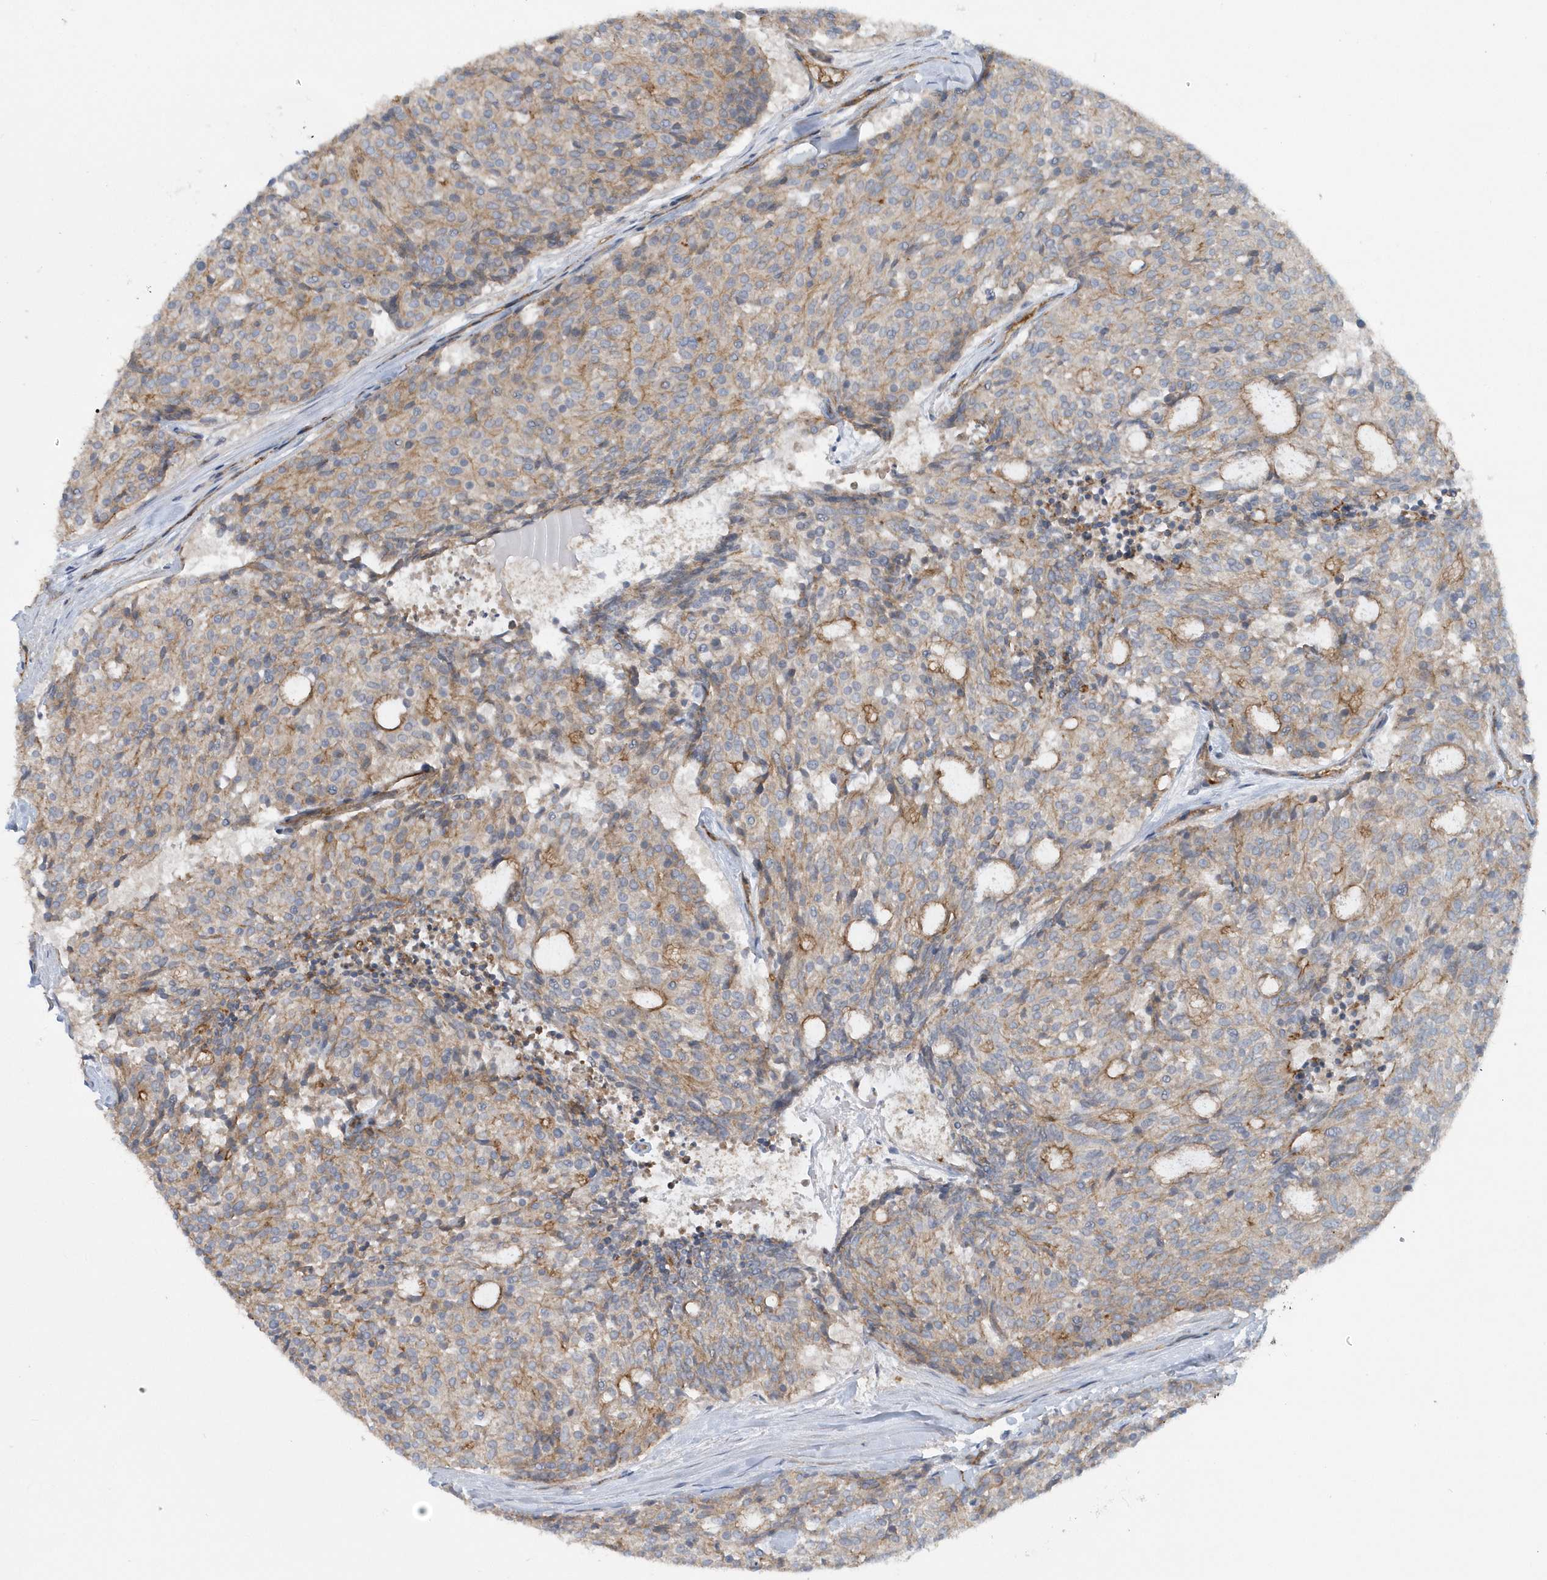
{"staining": {"intensity": "negative", "quantity": "none", "location": "none"}, "tissue": "carcinoid", "cell_type": "Tumor cells", "image_type": "cancer", "snomed": [{"axis": "morphology", "description": "Carcinoid, malignant, NOS"}, {"axis": "topography", "description": "Pancreas"}], "caption": "Immunohistochemical staining of carcinoid (malignant) shows no significant positivity in tumor cells.", "gene": "RAI14", "patient": {"sex": "female", "age": 54}}